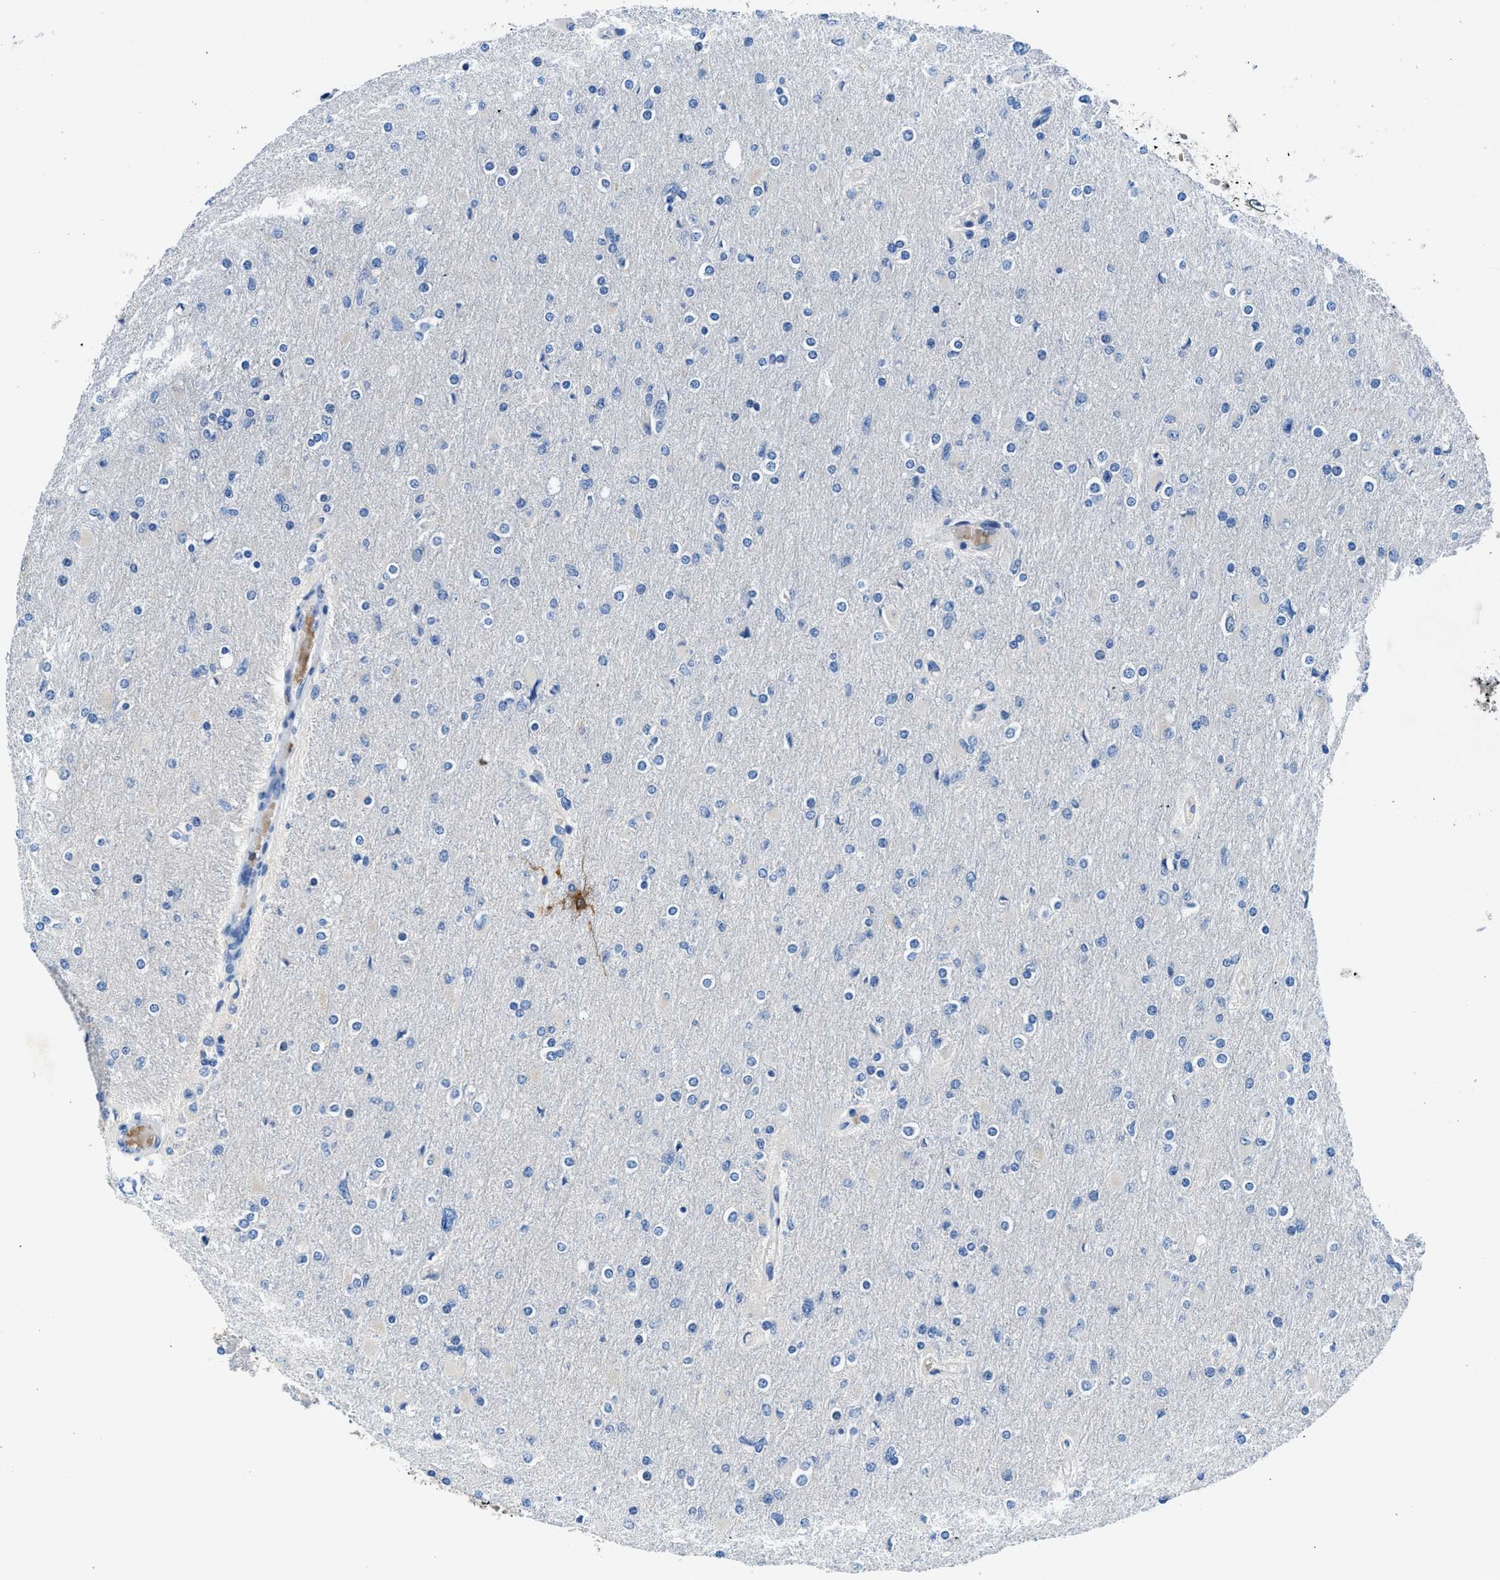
{"staining": {"intensity": "negative", "quantity": "none", "location": "none"}, "tissue": "glioma", "cell_type": "Tumor cells", "image_type": "cancer", "snomed": [{"axis": "morphology", "description": "Glioma, malignant, High grade"}, {"axis": "topography", "description": "Cerebral cortex"}], "caption": "A histopathology image of malignant glioma (high-grade) stained for a protein demonstrates no brown staining in tumor cells.", "gene": "FADS6", "patient": {"sex": "female", "age": 36}}